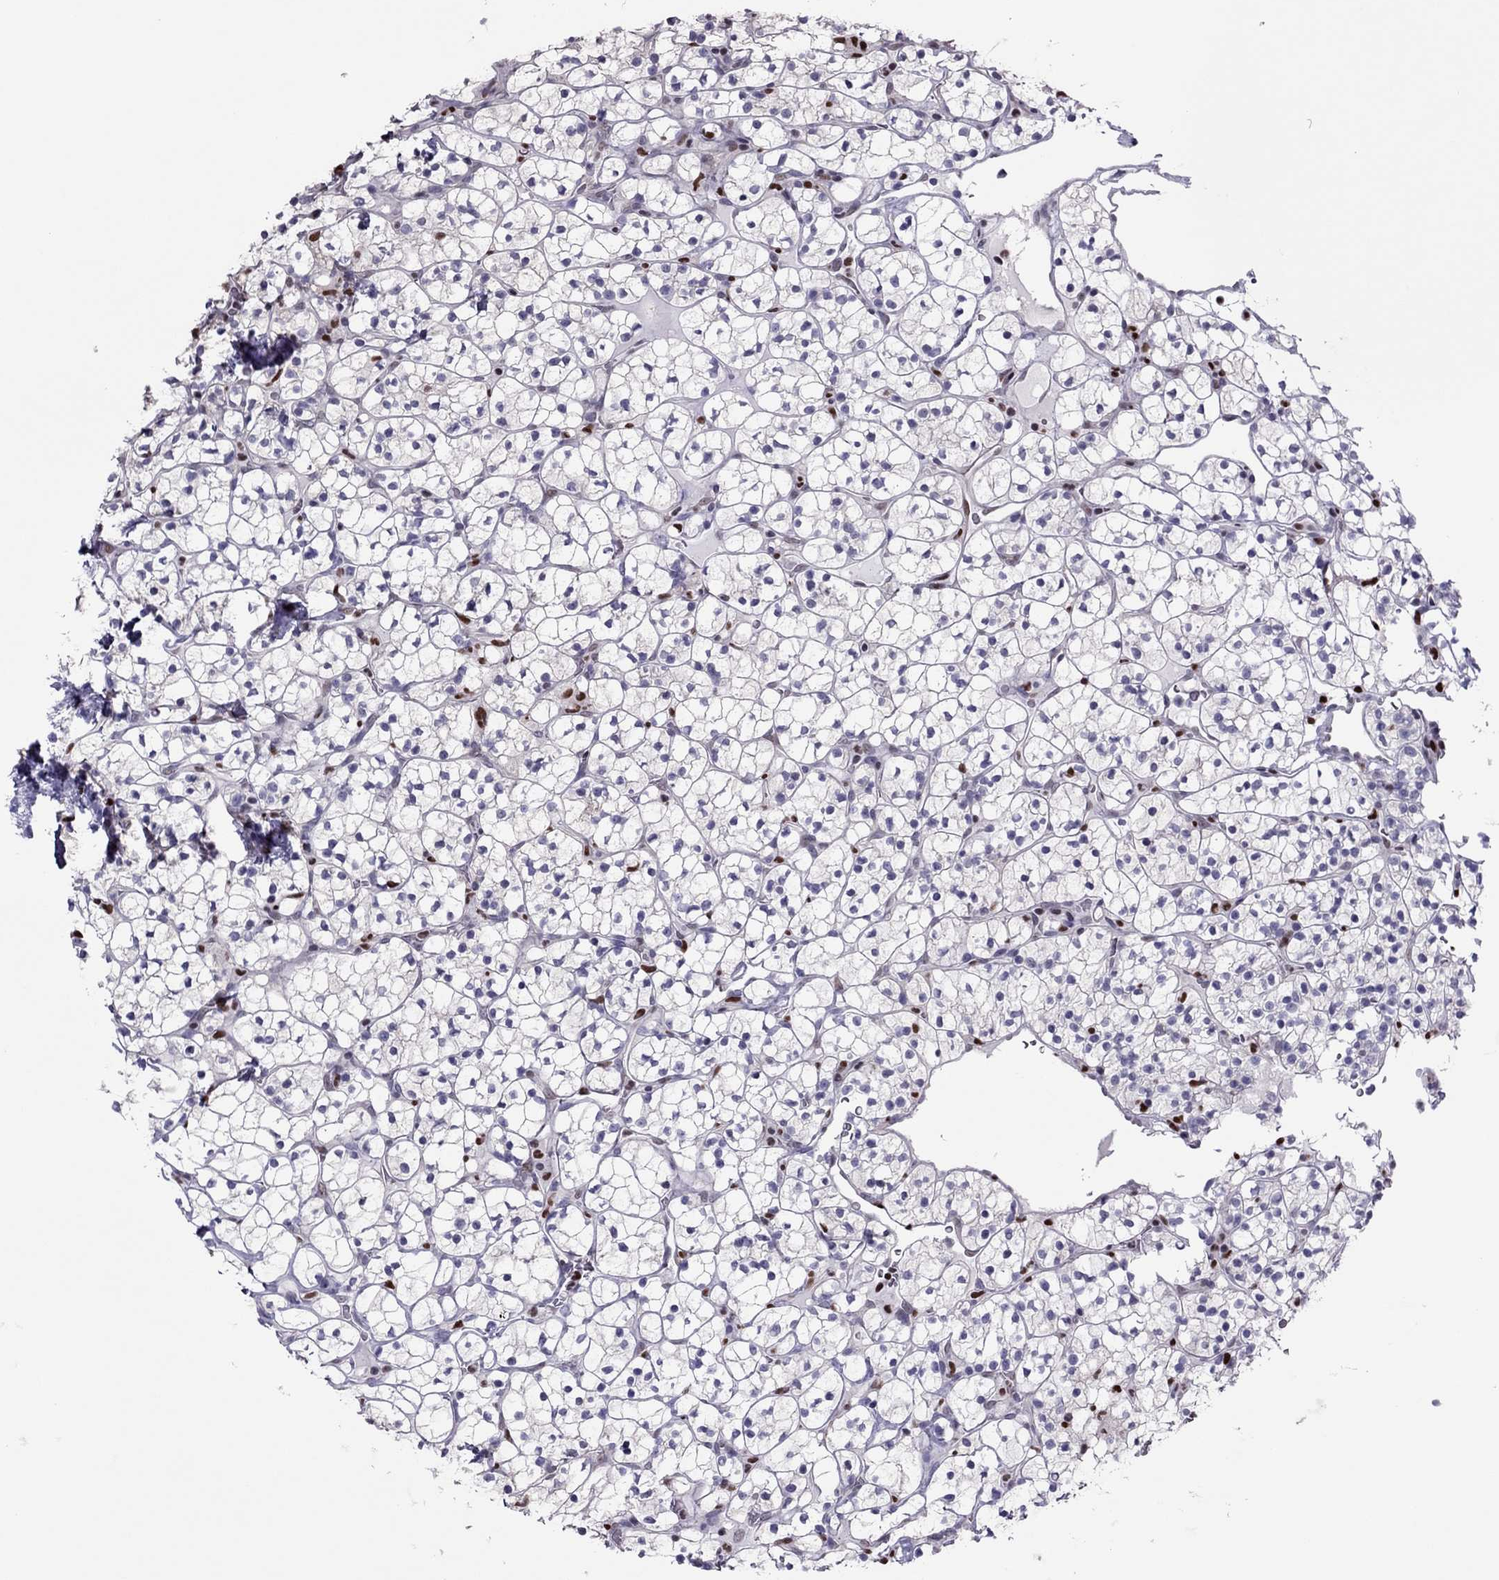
{"staining": {"intensity": "negative", "quantity": "none", "location": "none"}, "tissue": "renal cancer", "cell_type": "Tumor cells", "image_type": "cancer", "snomed": [{"axis": "morphology", "description": "Adenocarcinoma, NOS"}, {"axis": "topography", "description": "Kidney"}], "caption": "High power microscopy image of an immunohistochemistry histopathology image of renal adenocarcinoma, revealing no significant expression in tumor cells.", "gene": "SPINT3", "patient": {"sex": "female", "age": 89}}